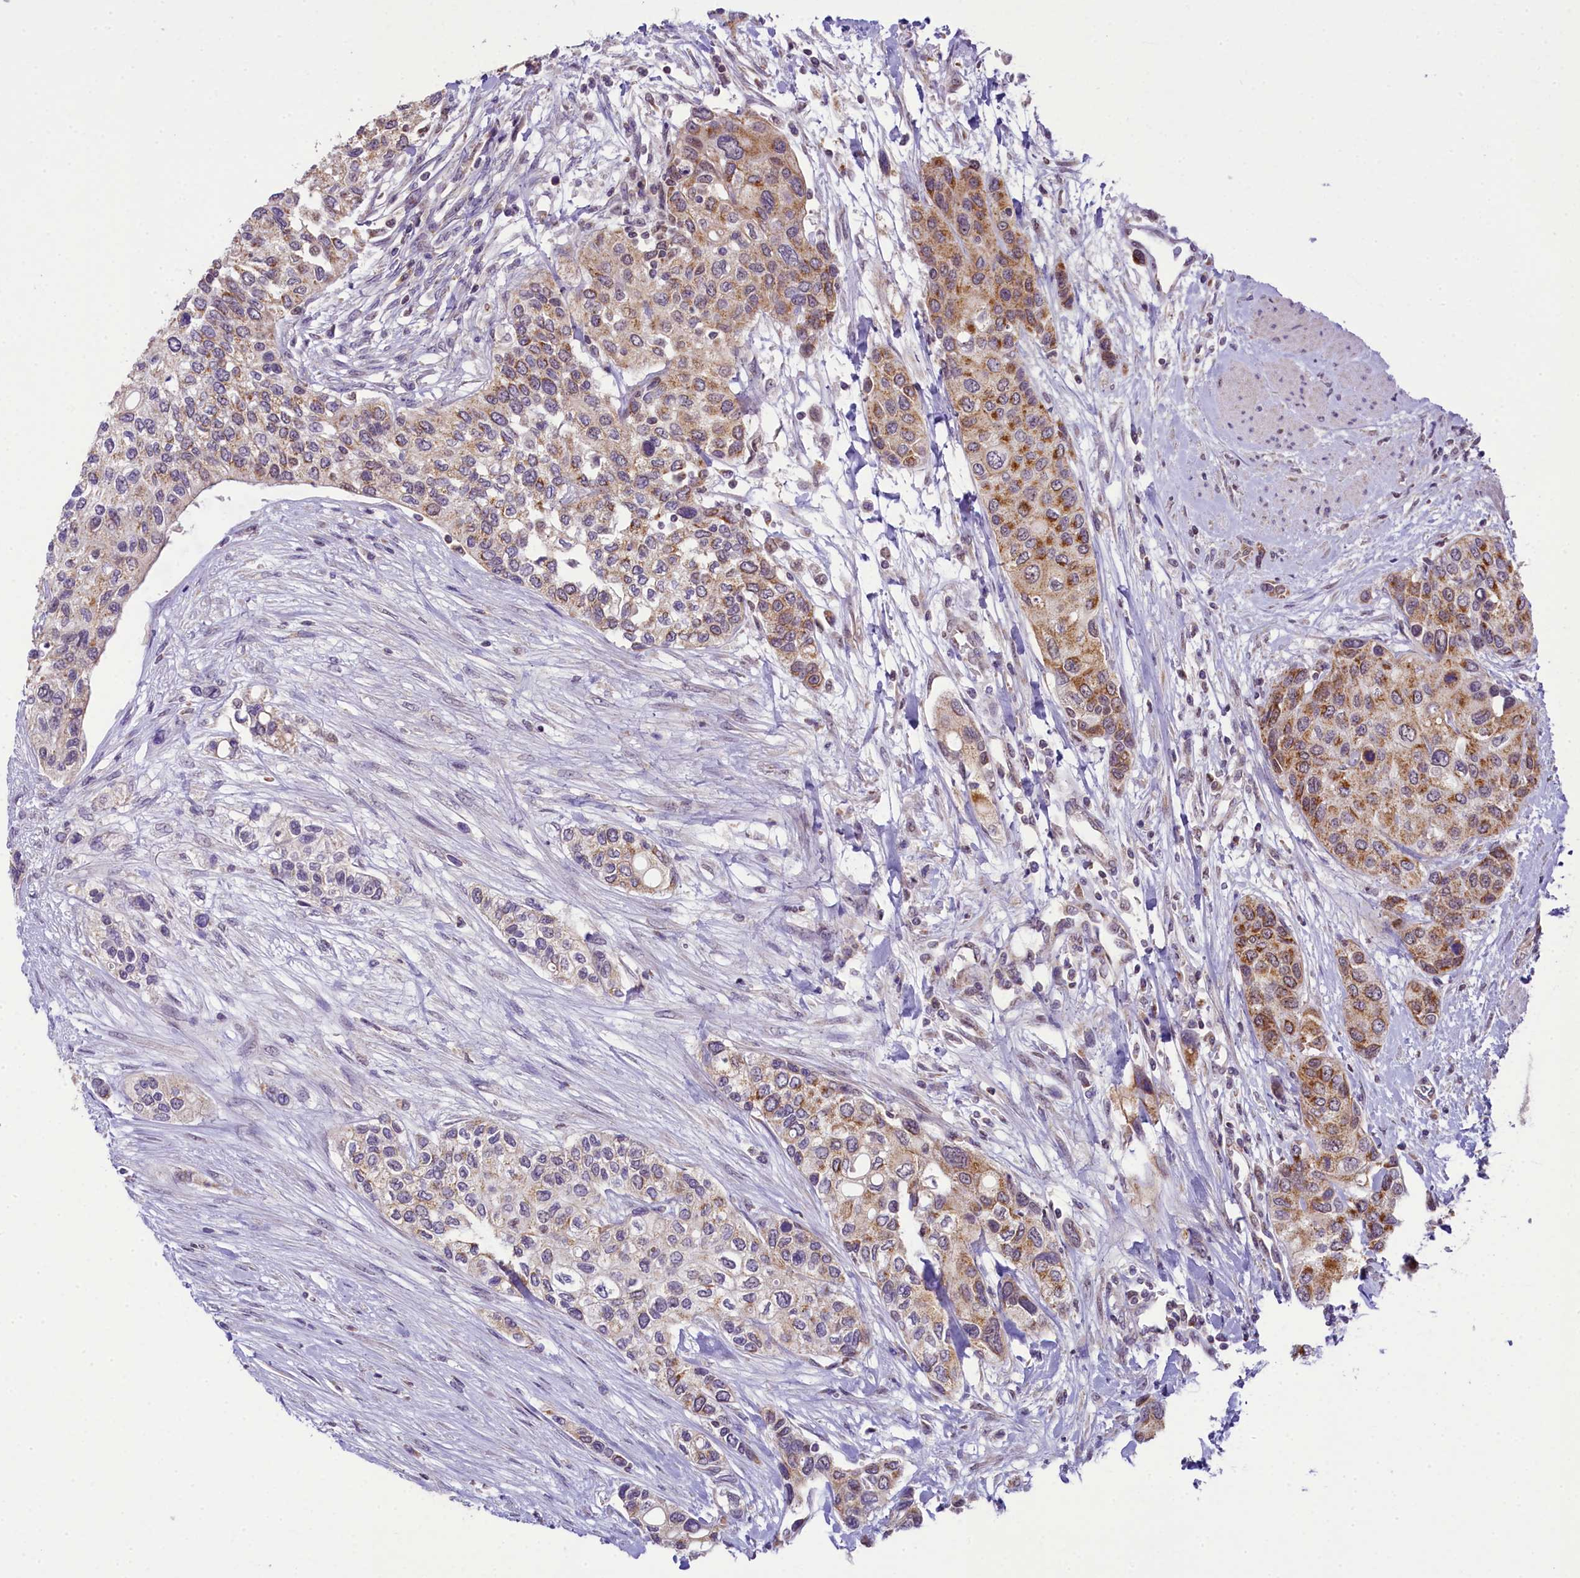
{"staining": {"intensity": "moderate", "quantity": "25%-75%", "location": "cytoplasmic/membranous"}, "tissue": "urothelial cancer", "cell_type": "Tumor cells", "image_type": "cancer", "snomed": [{"axis": "morphology", "description": "Normal tissue, NOS"}, {"axis": "morphology", "description": "Urothelial carcinoma, High grade"}, {"axis": "topography", "description": "Vascular tissue"}, {"axis": "topography", "description": "Urinary bladder"}], "caption": "Immunohistochemistry (IHC) (DAB) staining of human high-grade urothelial carcinoma shows moderate cytoplasmic/membranous protein staining in about 25%-75% of tumor cells.", "gene": "PAF1", "patient": {"sex": "female", "age": 56}}